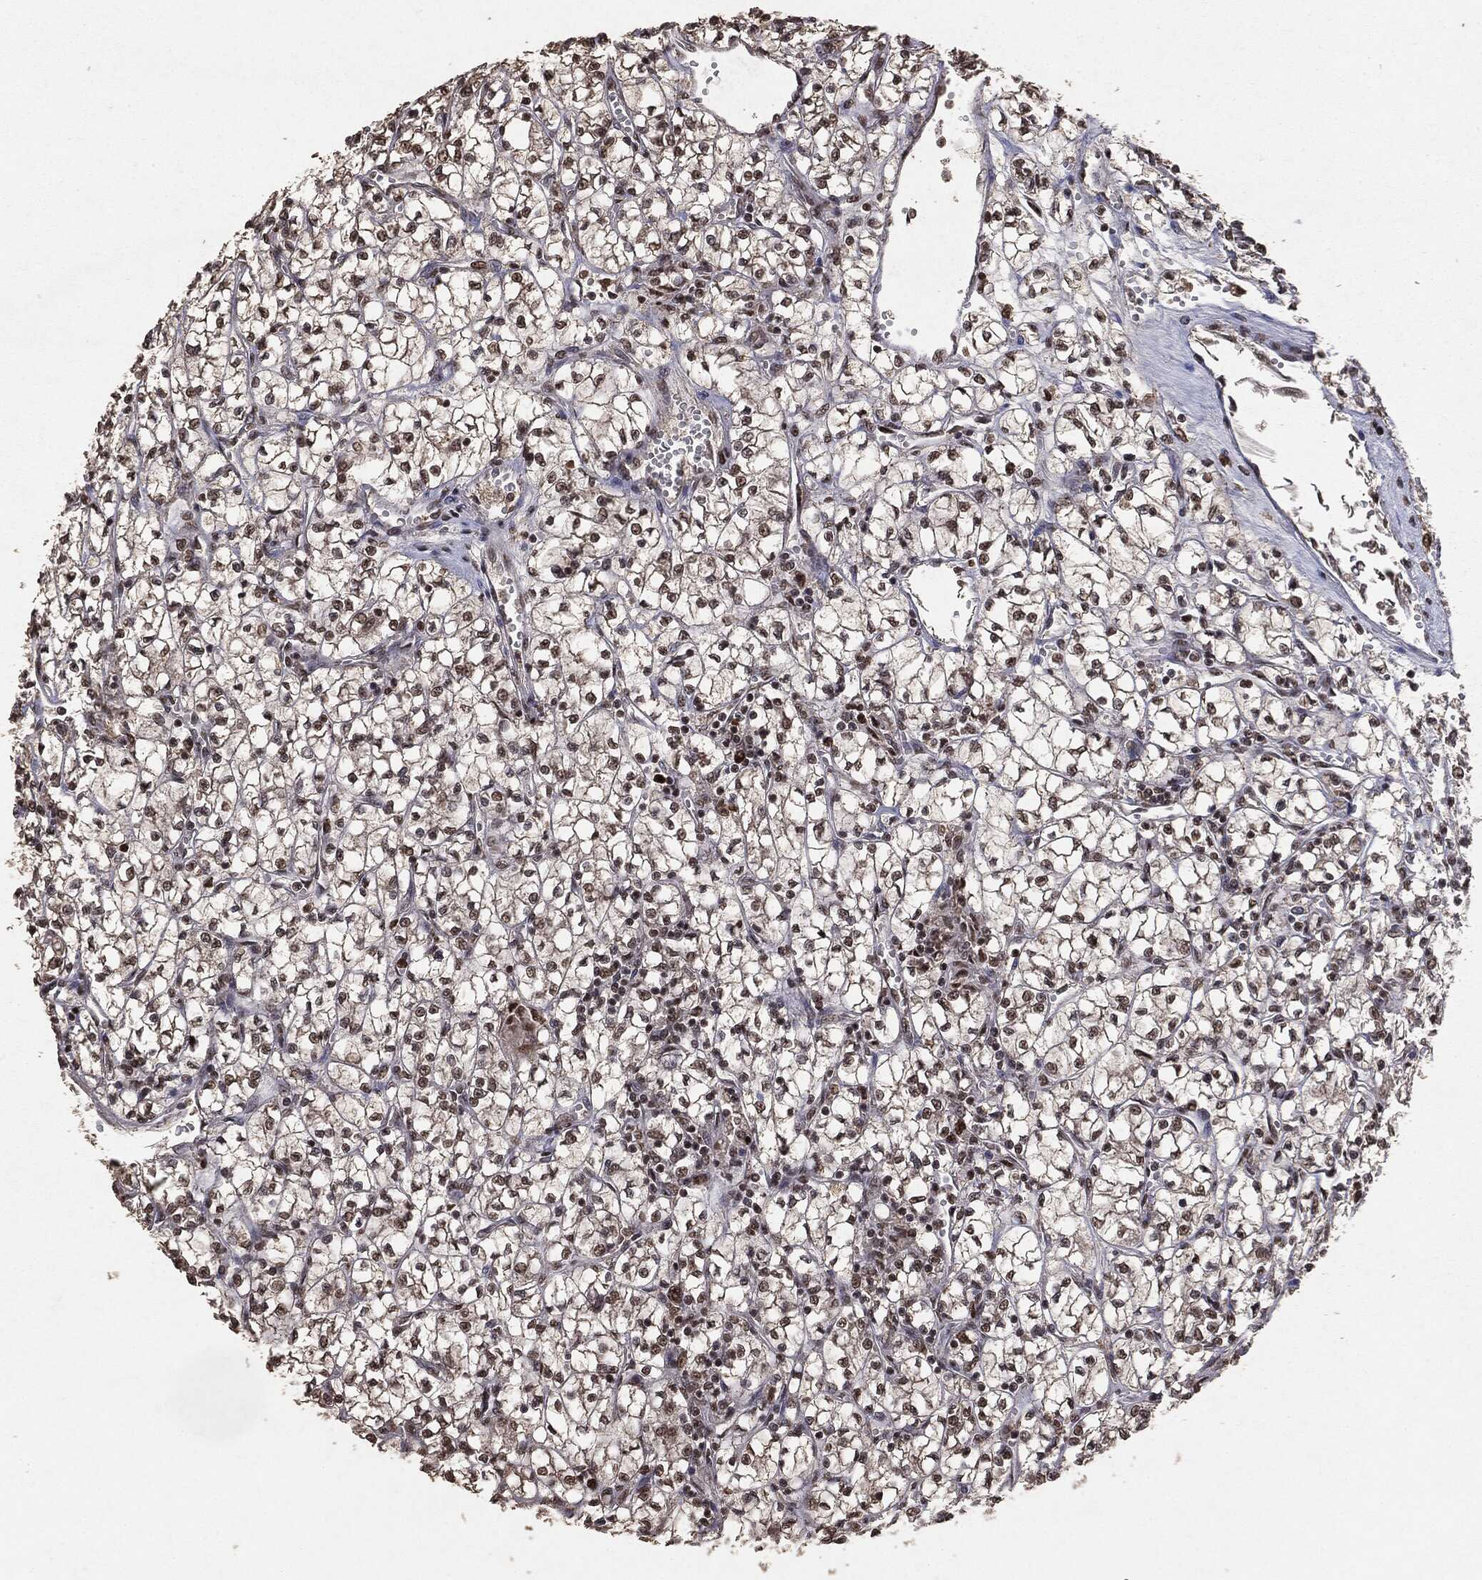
{"staining": {"intensity": "moderate", "quantity": "25%-75%", "location": "nuclear"}, "tissue": "renal cancer", "cell_type": "Tumor cells", "image_type": "cancer", "snomed": [{"axis": "morphology", "description": "Adenocarcinoma, NOS"}, {"axis": "topography", "description": "Kidney"}], "caption": "Human adenocarcinoma (renal) stained with a protein marker shows moderate staining in tumor cells.", "gene": "RAD18", "patient": {"sex": "female", "age": 64}}